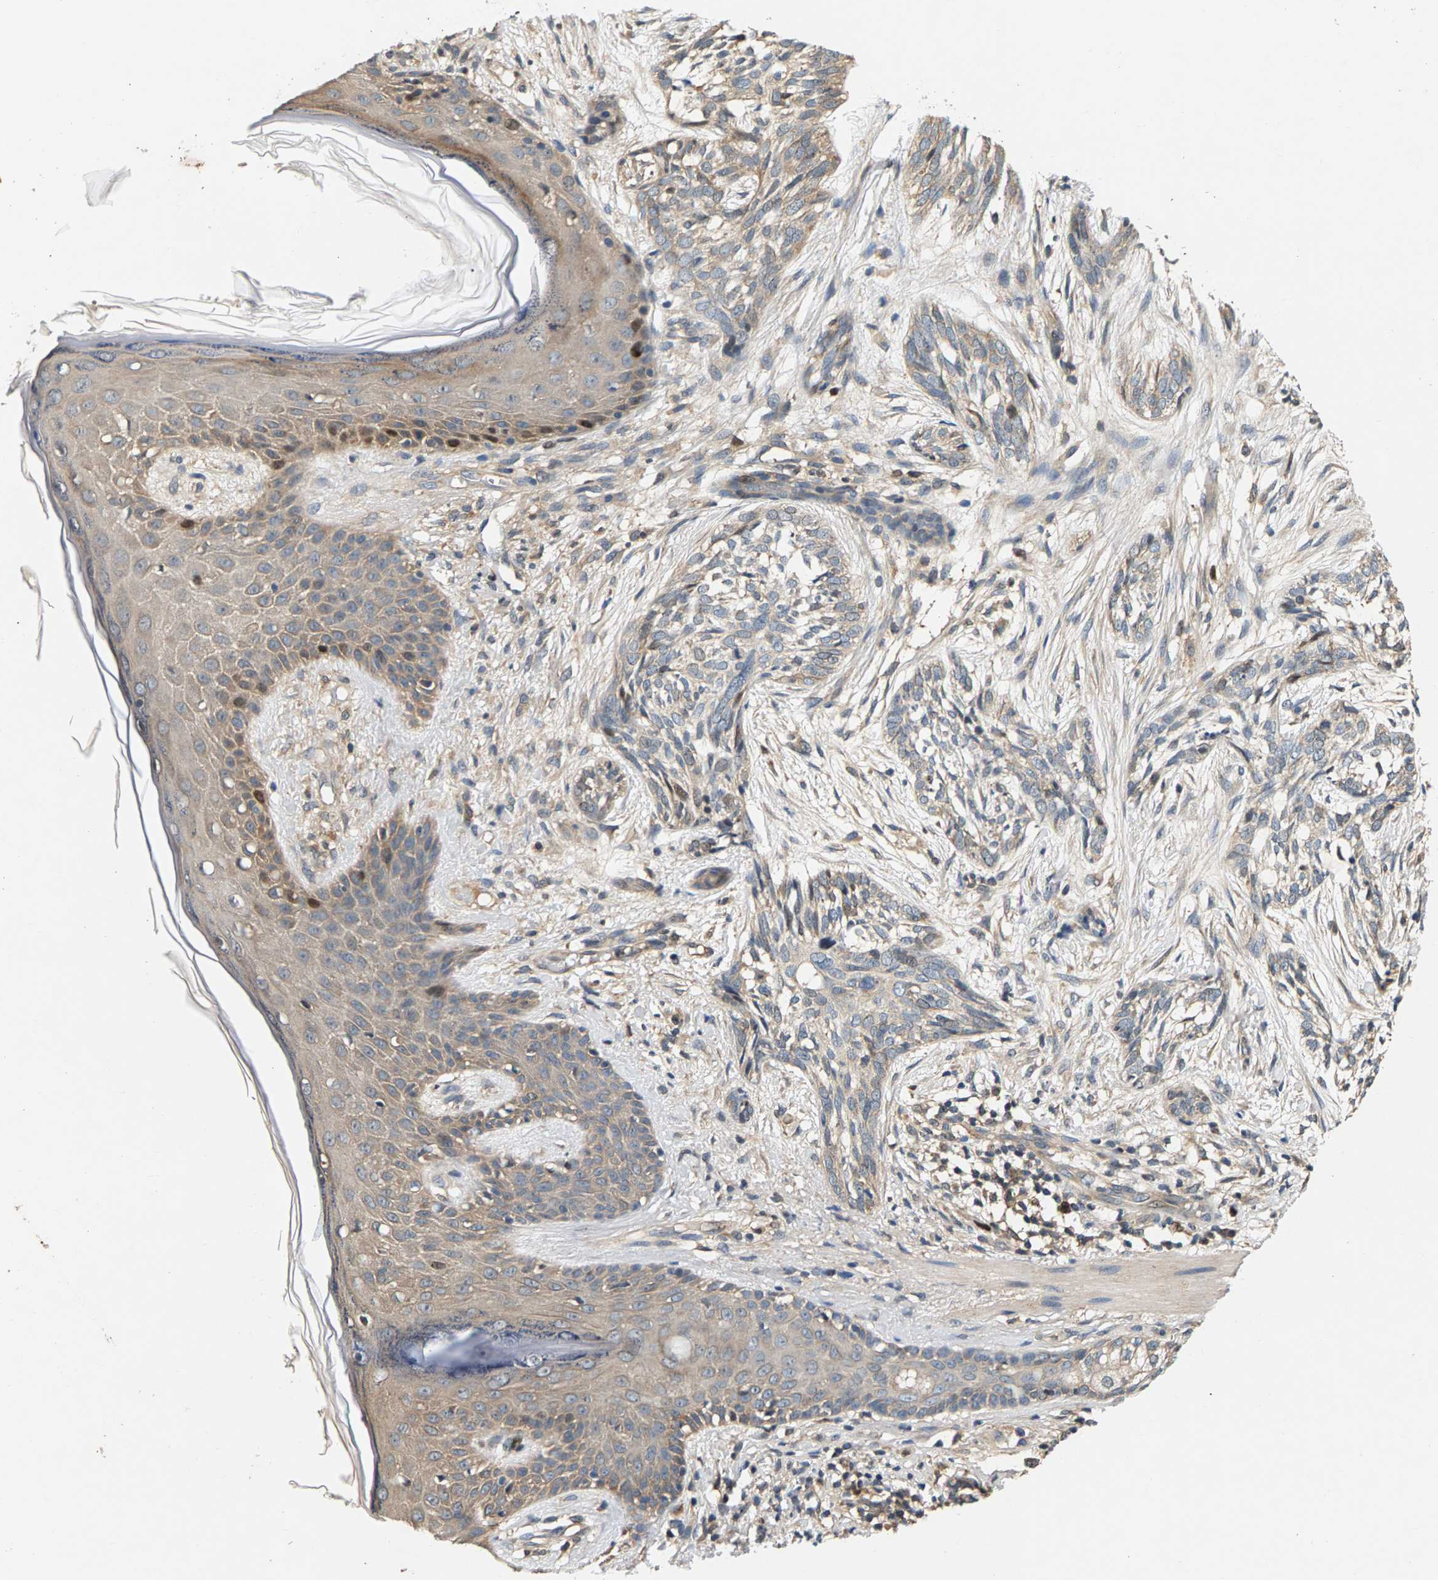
{"staining": {"intensity": "weak", "quantity": "<25%", "location": "cytoplasmic/membranous"}, "tissue": "skin cancer", "cell_type": "Tumor cells", "image_type": "cancer", "snomed": [{"axis": "morphology", "description": "Basal cell carcinoma"}, {"axis": "topography", "description": "Skin"}], "caption": "There is no significant positivity in tumor cells of basal cell carcinoma (skin).", "gene": "FAM78A", "patient": {"sex": "female", "age": 88}}